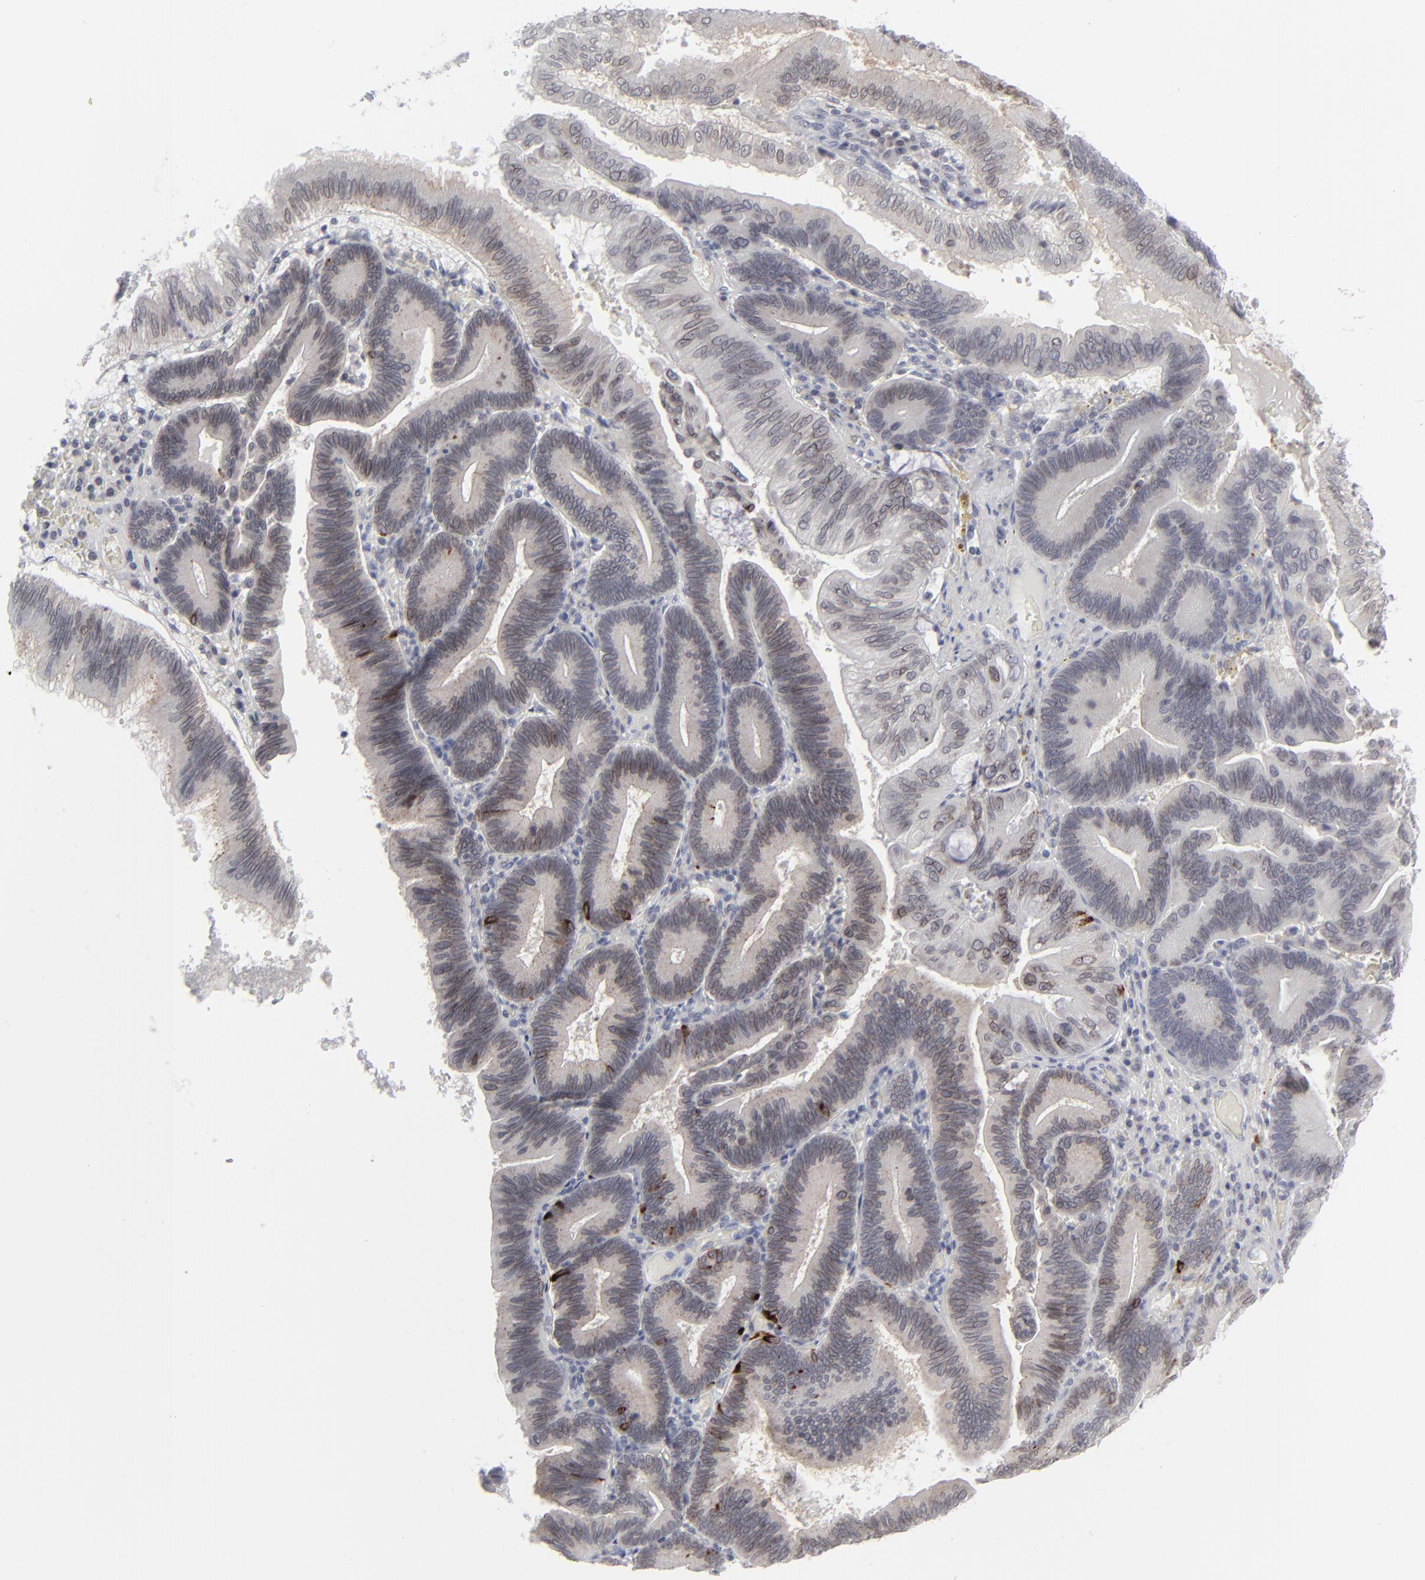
{"staining": {"intensity": "weak", "quantity": "25%-75%", "location": "cytoplasmic/membranous"}, "tissue": "pancreatic cancer", "cell_type": "Tumor cells", "image_type": "cancer", "snomed": [{"axis": "morphology", "description": "Adenocarcinoma, NOS"}, {"axis": "topography", "description": "Pancreas"}], "caption": "Immunohistochemistry staining of pancreatic cancer, which displays low levels of weak cytoplasmic/membranous expression in about 25%-75% of tumor cells indicating weak cytoplasmic/membranous protein expression. The staining was performed using DAB (brown) for protein detection and nuclei were counterstained in hematoxylin (blue).", "gene": "NUP88", "patient": {"sex": "male", "age": 82}}